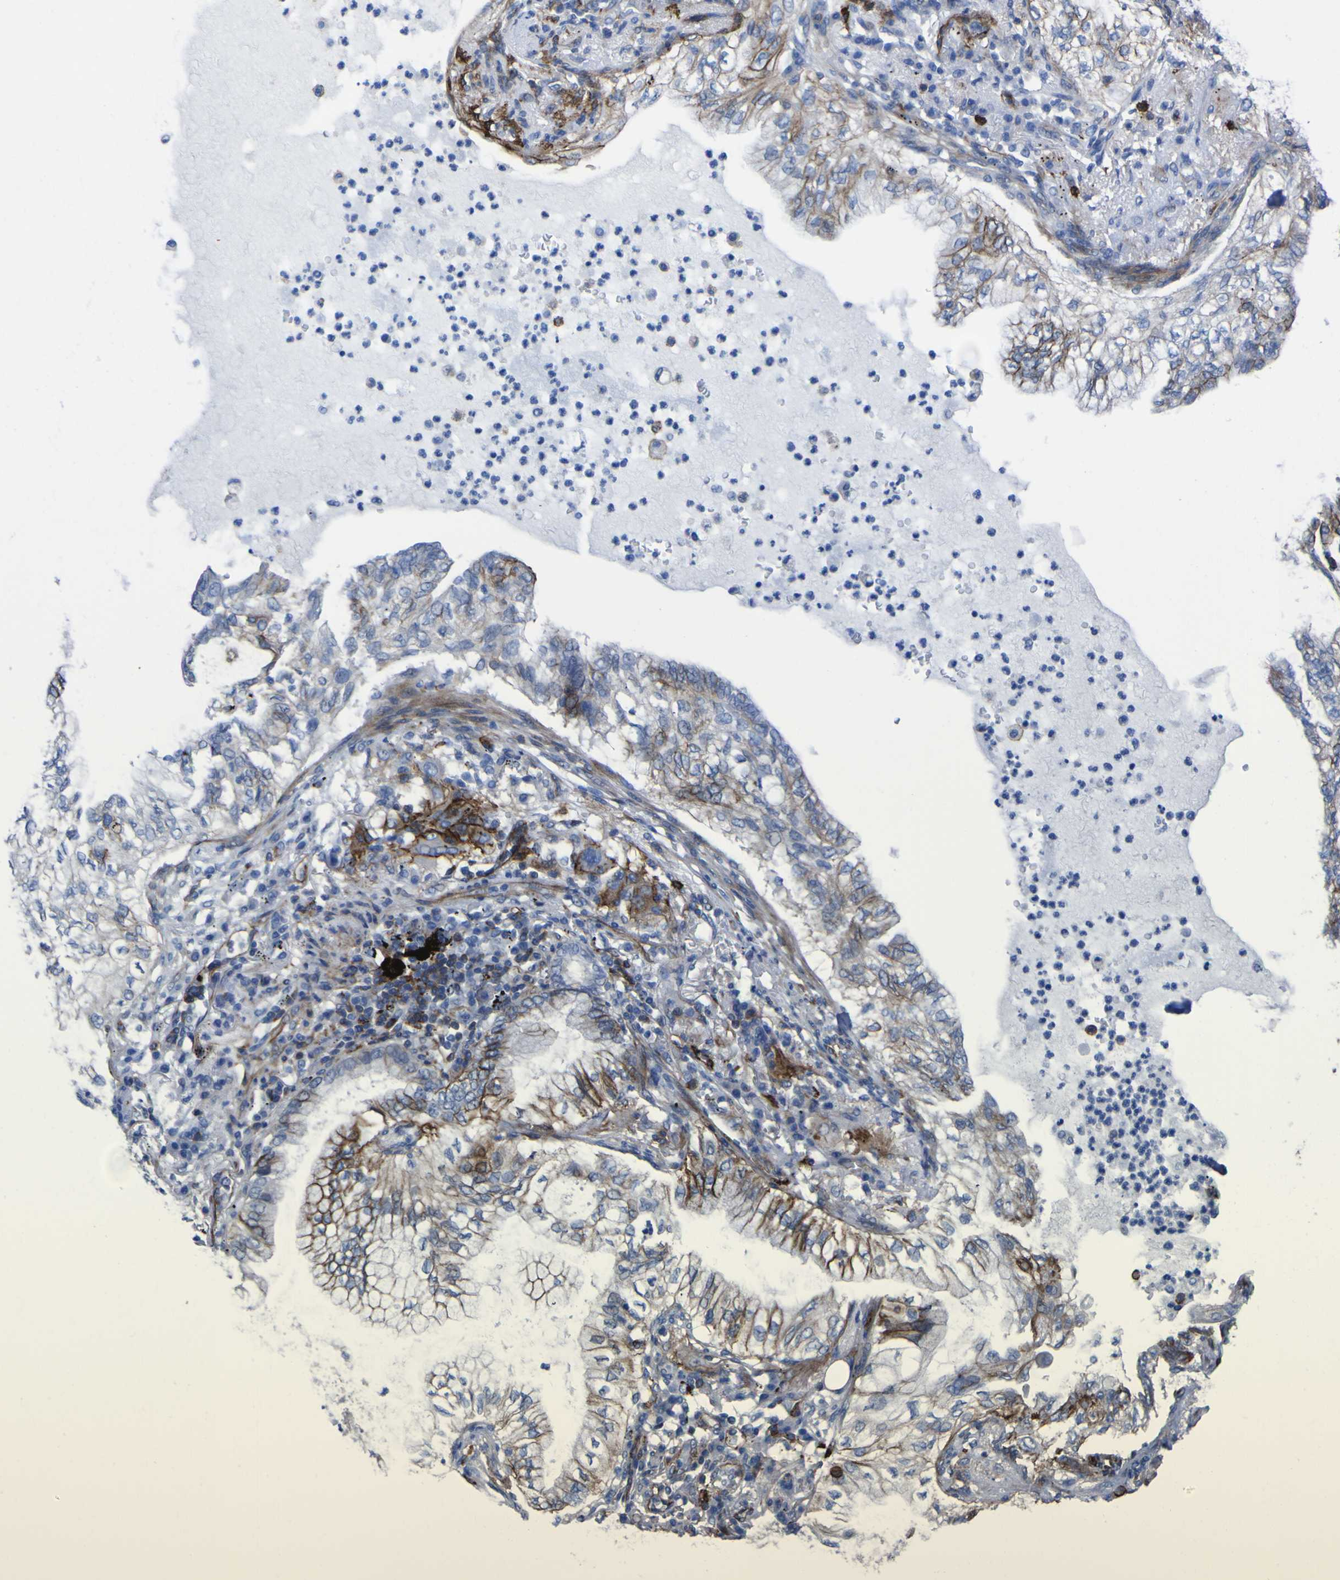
{"staining": {"intensity": "strong", "quantity": ">75%", "location": "cytoplasmic/membranous"}, "tissue": "lung cancer", "cell_type": "Tumor cells", "image_type": "cancer", "snomed": [{"axis": "morphology", "description": "Normal tissue, NOS"}, {"axis": "morphology", "description": "Adenocarcinoma, NOS"}, {"axis": "topography", "description": "Bronchus"}, {"axis": "topography", "description": "Lung"}], "caption": "Immunohistochemistry micrograph of neoplastic tissue: human lung cancer stained using immunohistochemistry (IHC) displays high levels of strong protein expression localized specifically in the cytoplasmic/membranous of tumor cells, appearing as a cytoplasmic/membranous brown color.", "gene": "AGO4", "patient": {"sex": "female", "age": 70}}